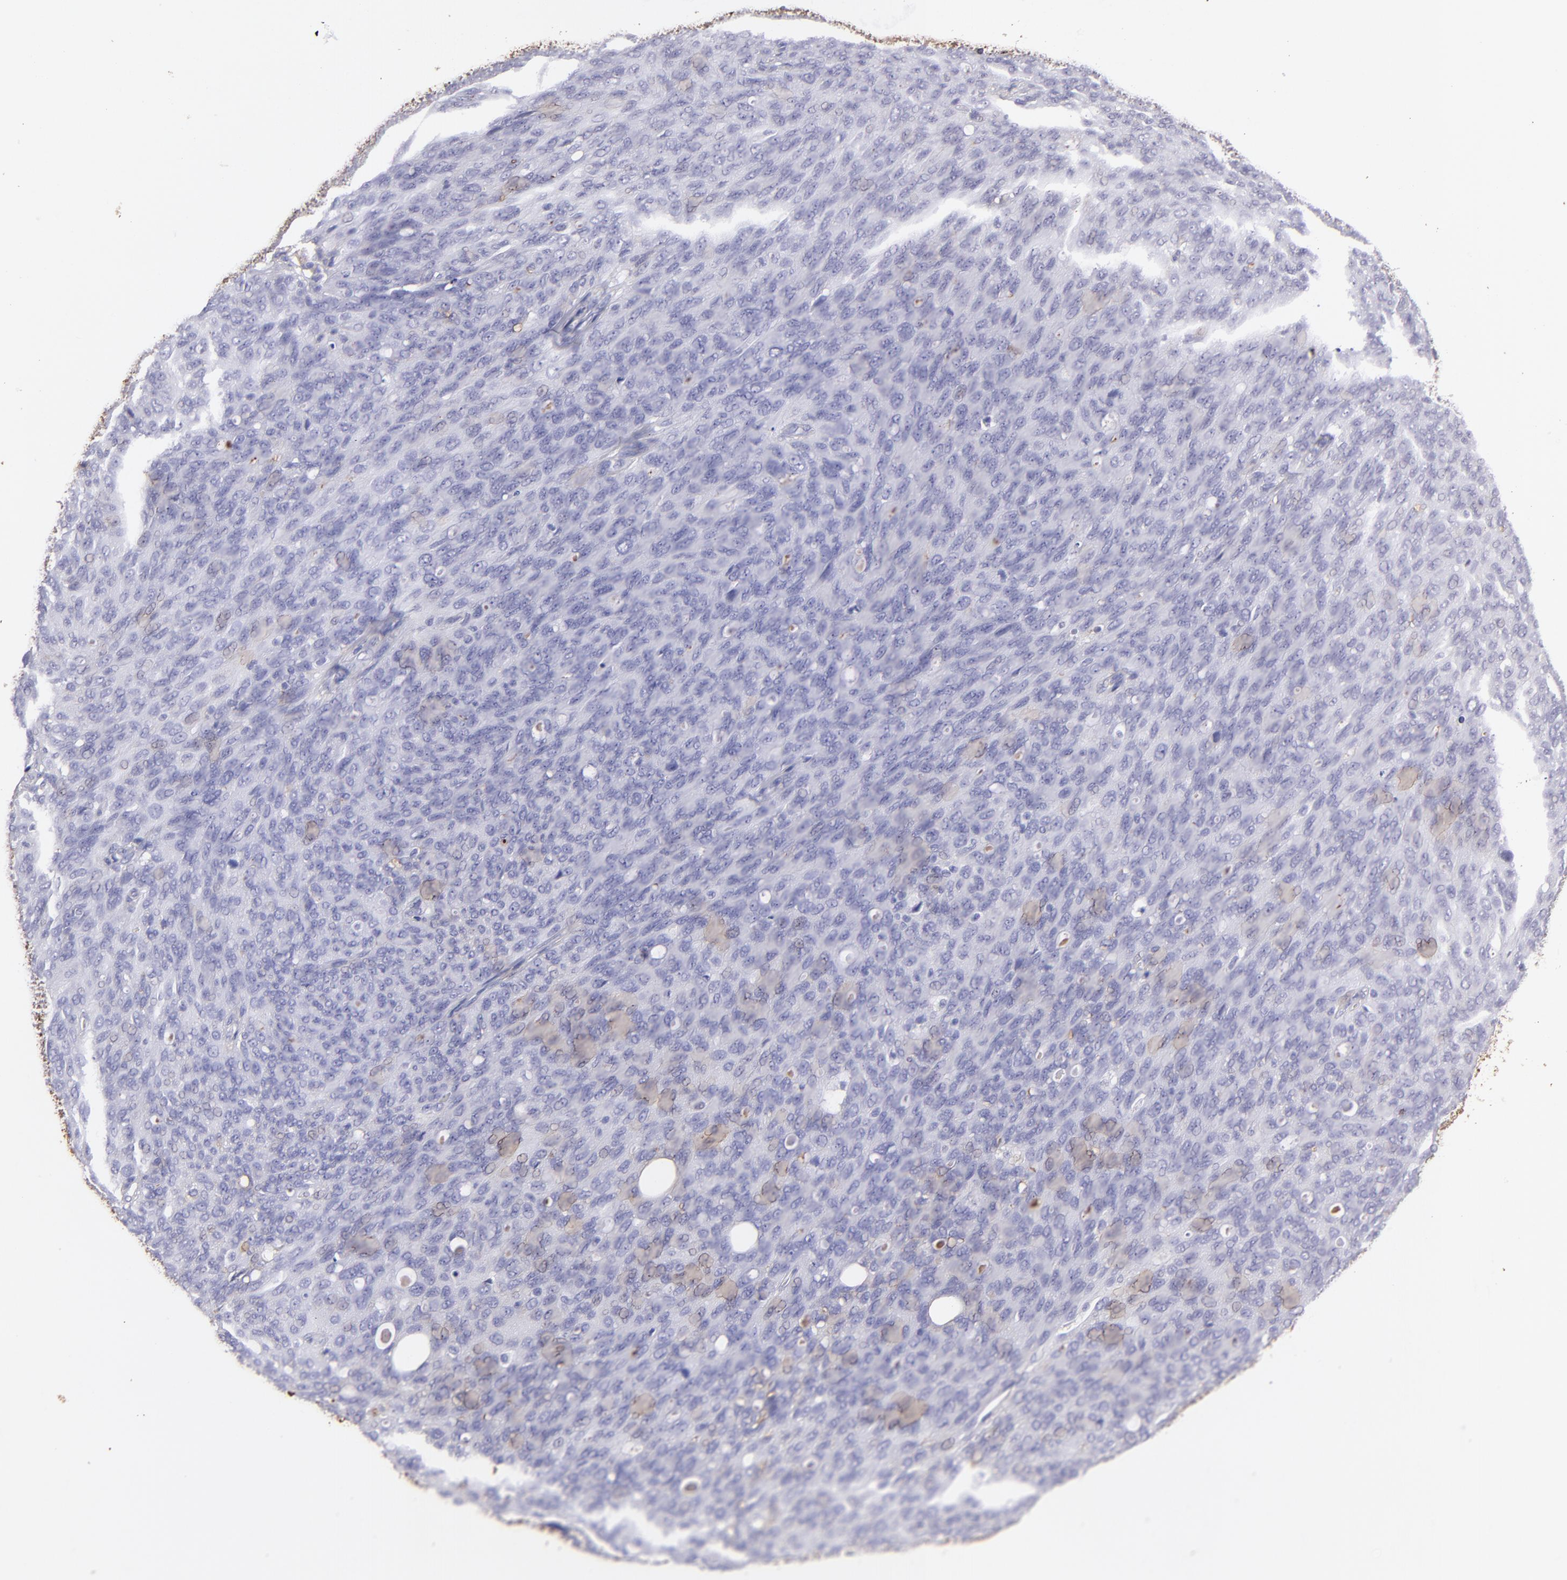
{"staining": {"intensity": "weak", "quantity": "<25%", "location": "cytoplasmic/membranous"}, "tissue": "ovarian cancer", "cell_type": "Tumor cells", "image_type": "cancer", "snomed": [{"axis": "morphology", "description": "Carcinoma, endometroid"}, {"axis": "topography", "description": "Ovary"}], "caption": "This histopathology image is of ovarian cancer stained with immunohistochemistry to label a protein in brown with the nuclei are counter-stained blue. There is no positivity in tumor cells.", "gene": "FGB", "patient": {"sex": "female", "age": 60}}